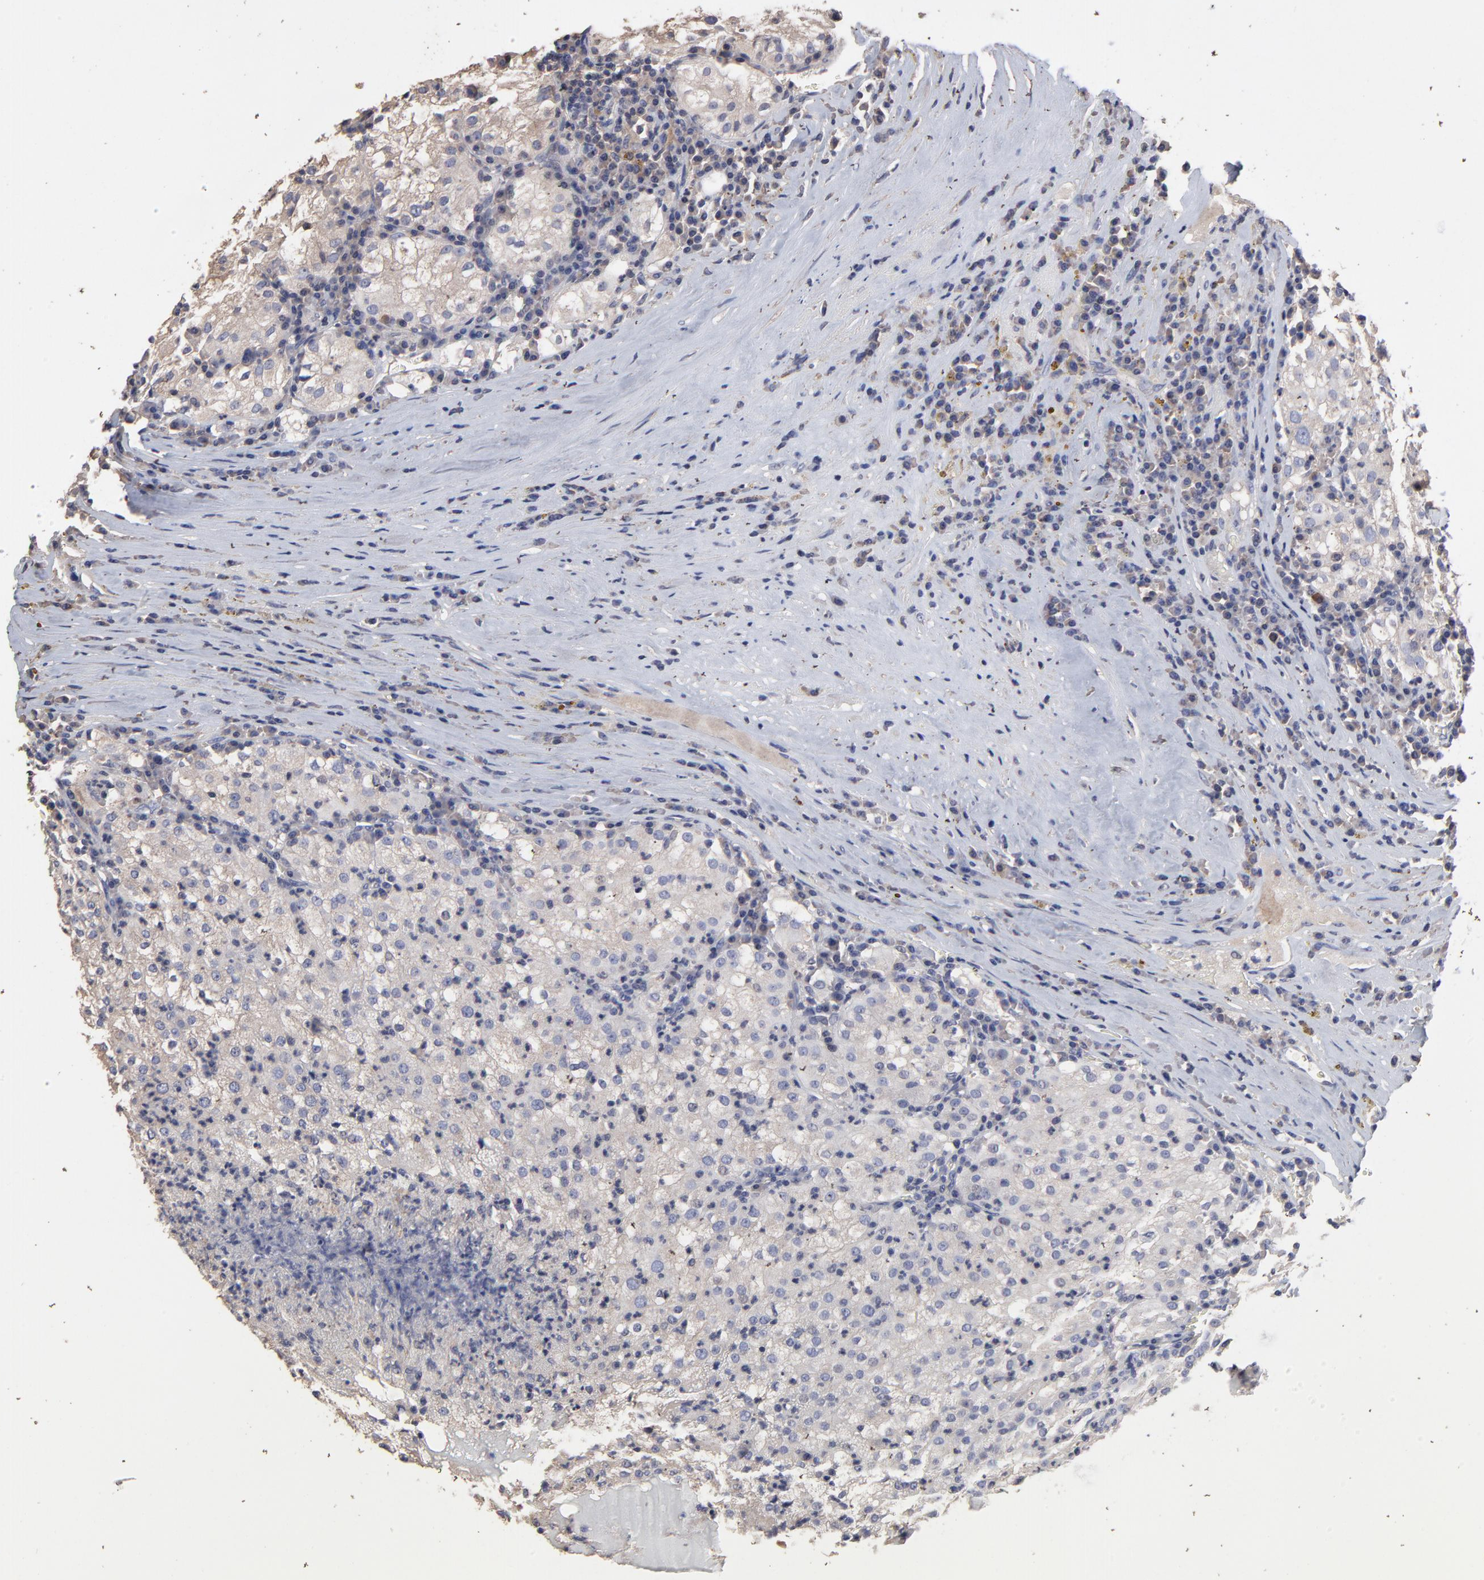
{"staining": {"intensity": "weak", "quantity": "<25%", "location": "cytoplasmic/membranous,nuclear"}, "tissue": "renal cancer", "cell_type": "Tumor cells", "image_type": "cancer", "snomed": [{"axis": "morphology", "description": "Adenocarcinoma, NOS"}, {"axis": "topography", "description": "Kidney"}], "caption": "Human adenocarcinoma (renal) stained for a protein using immunohistochemistry (IHC) reveals no expression in tumor cells.", "gene": "TANGO2", "patient": {"sex": "male", "age": 59}}